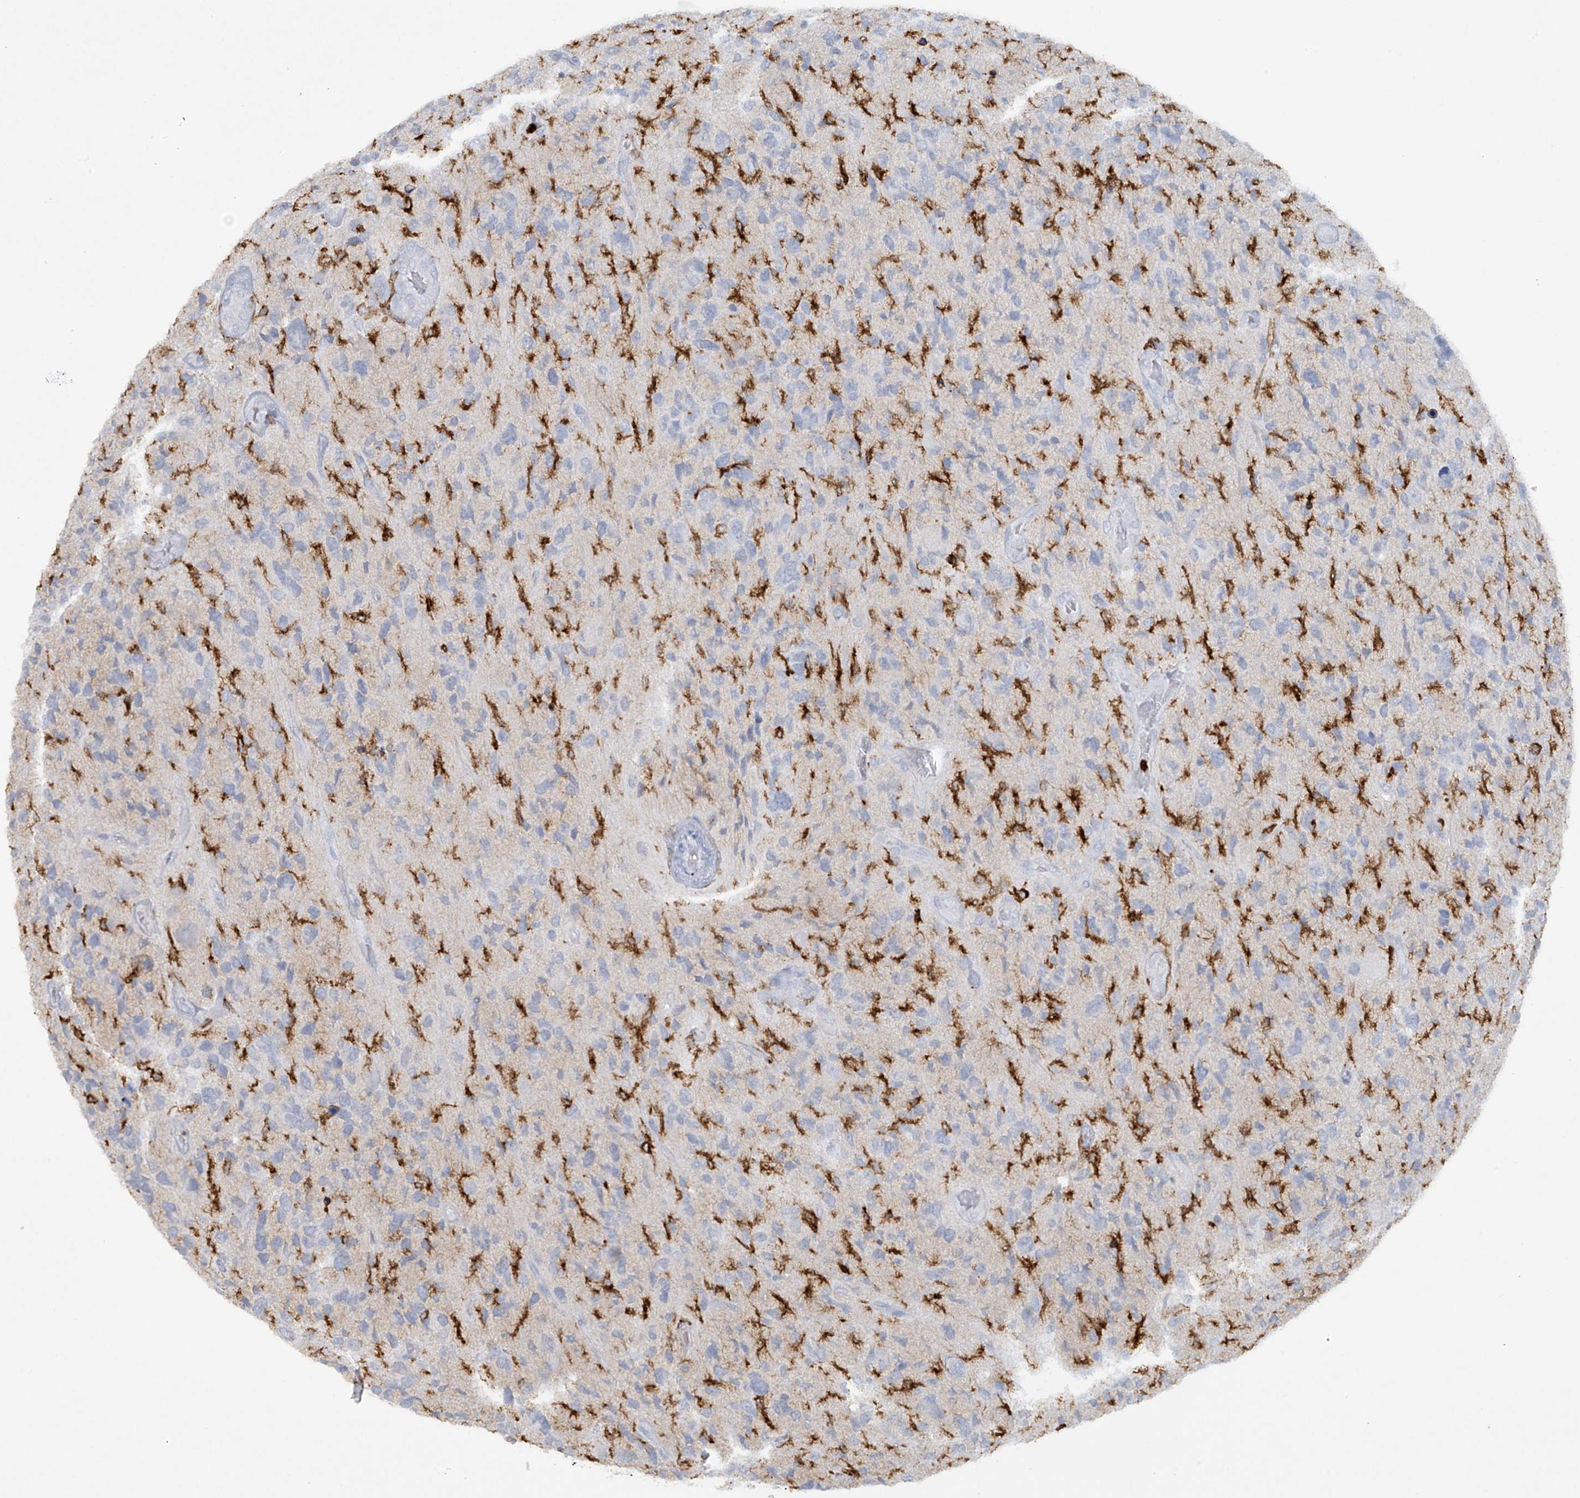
{"staining": {"intensity": "negative", "quantity": "none", "location": "none"}, "tissue": "glioma", "cell_type": "Tumor cells", "image_type": "cancer", "snomed": [{"axis": "morphology", "description": "Glioma, malignant, High grade"}, {"axis": "topography", "description": "Brain"}], "caption": "Immunohistochemistry of malignant high-grade glioma displays no staining in tumor cells.", "gene": "FCGR3A", "patient": {"sex": "female", "age": 58}}